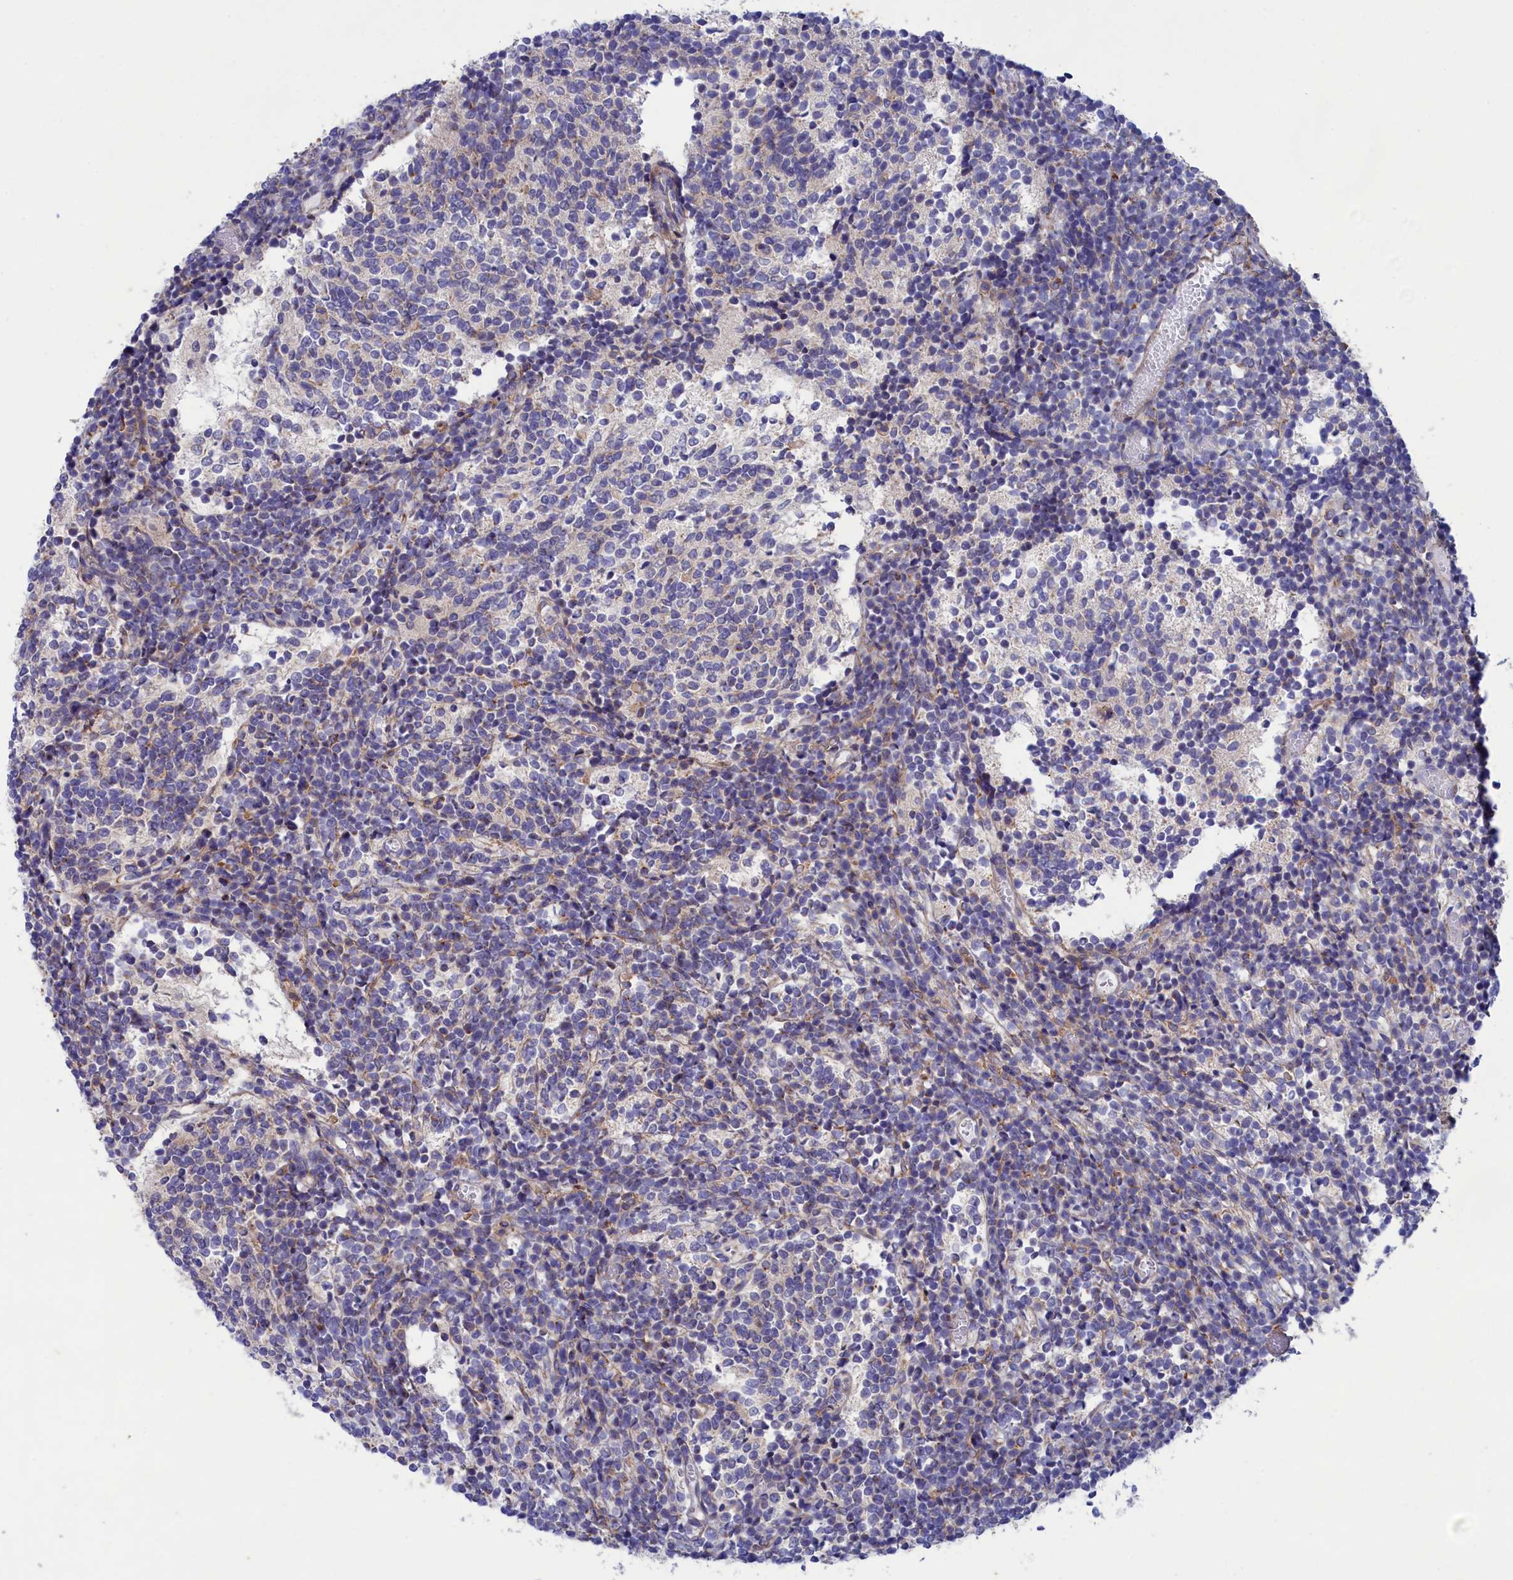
{"staining": {"intensity": "negative", "quantity": "none", "location": "none"}, "tissue": "glioma", "cell_type": "Tumor cells", "image_type": "cancer", "snomed": [{"axis": "morphology", "description": "Glioma, malignant, Low grade"}, {"axis": "topography", "description": "Brain"}], "caption": "Tumor cells show no significant protein expression in glioma.", "gene": "SCAMP4", "patient": {"sex": "female", "age": 1}}